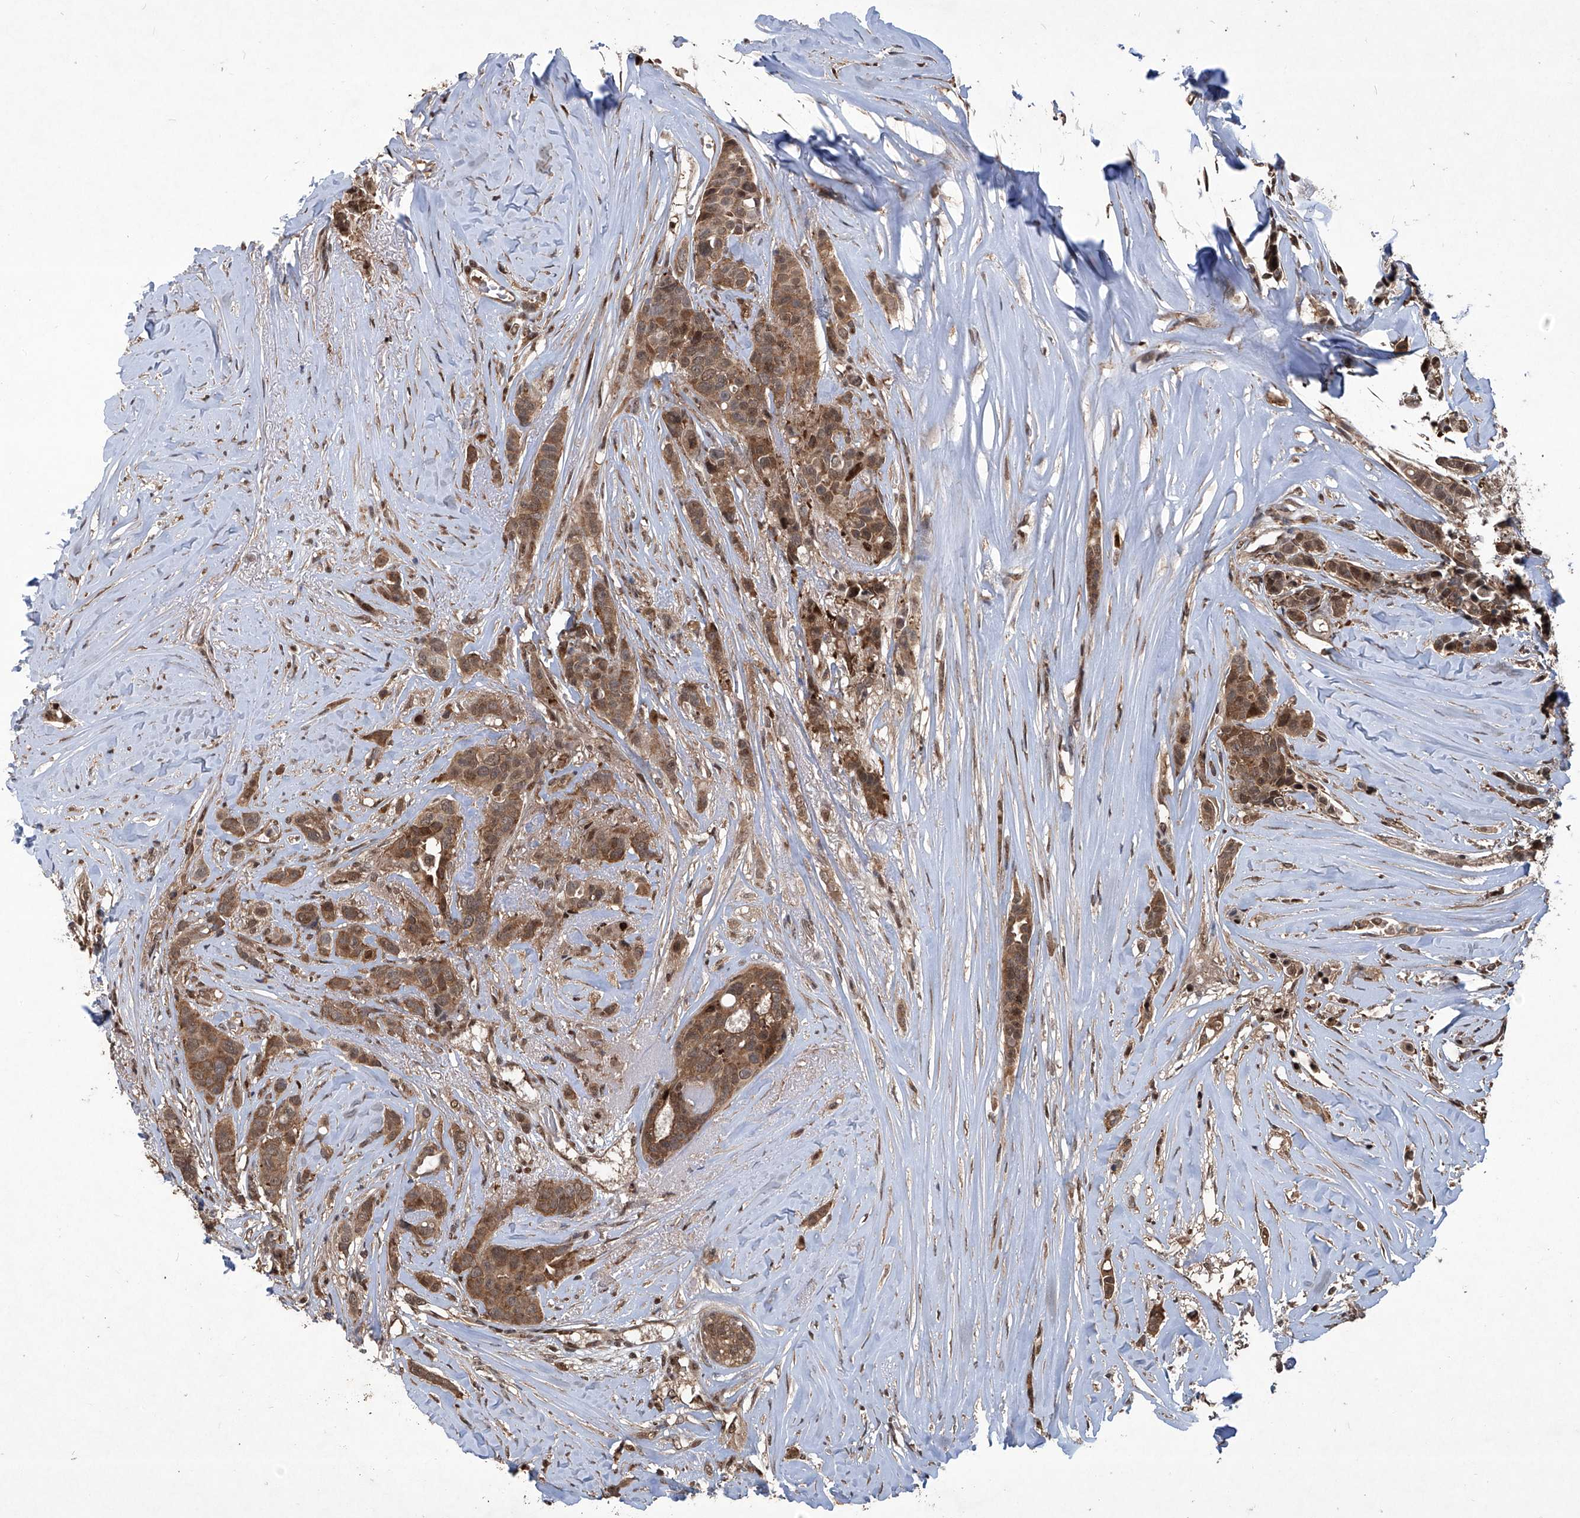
{"staining": {"intensity": "moderate", "quantity": ">75%", "location": "nuclear"}, "tissue": "breast cancer", "cell_type": "Tumor cells", "image_type": "cancer", "snomed": [{"axis": "morphology", "description": "Lobular carcinoma"}, {"axis": "topography", "description": "Breast"}], "caption": "This photomicrograph displays immunohistochemistry staining of lobular carcinoma (breast), with medium moderate nuclear positivity in approximately >75% of tumor cells.", "gene": "PSMB1", "patient": {"sex": "female", "age": 51}}